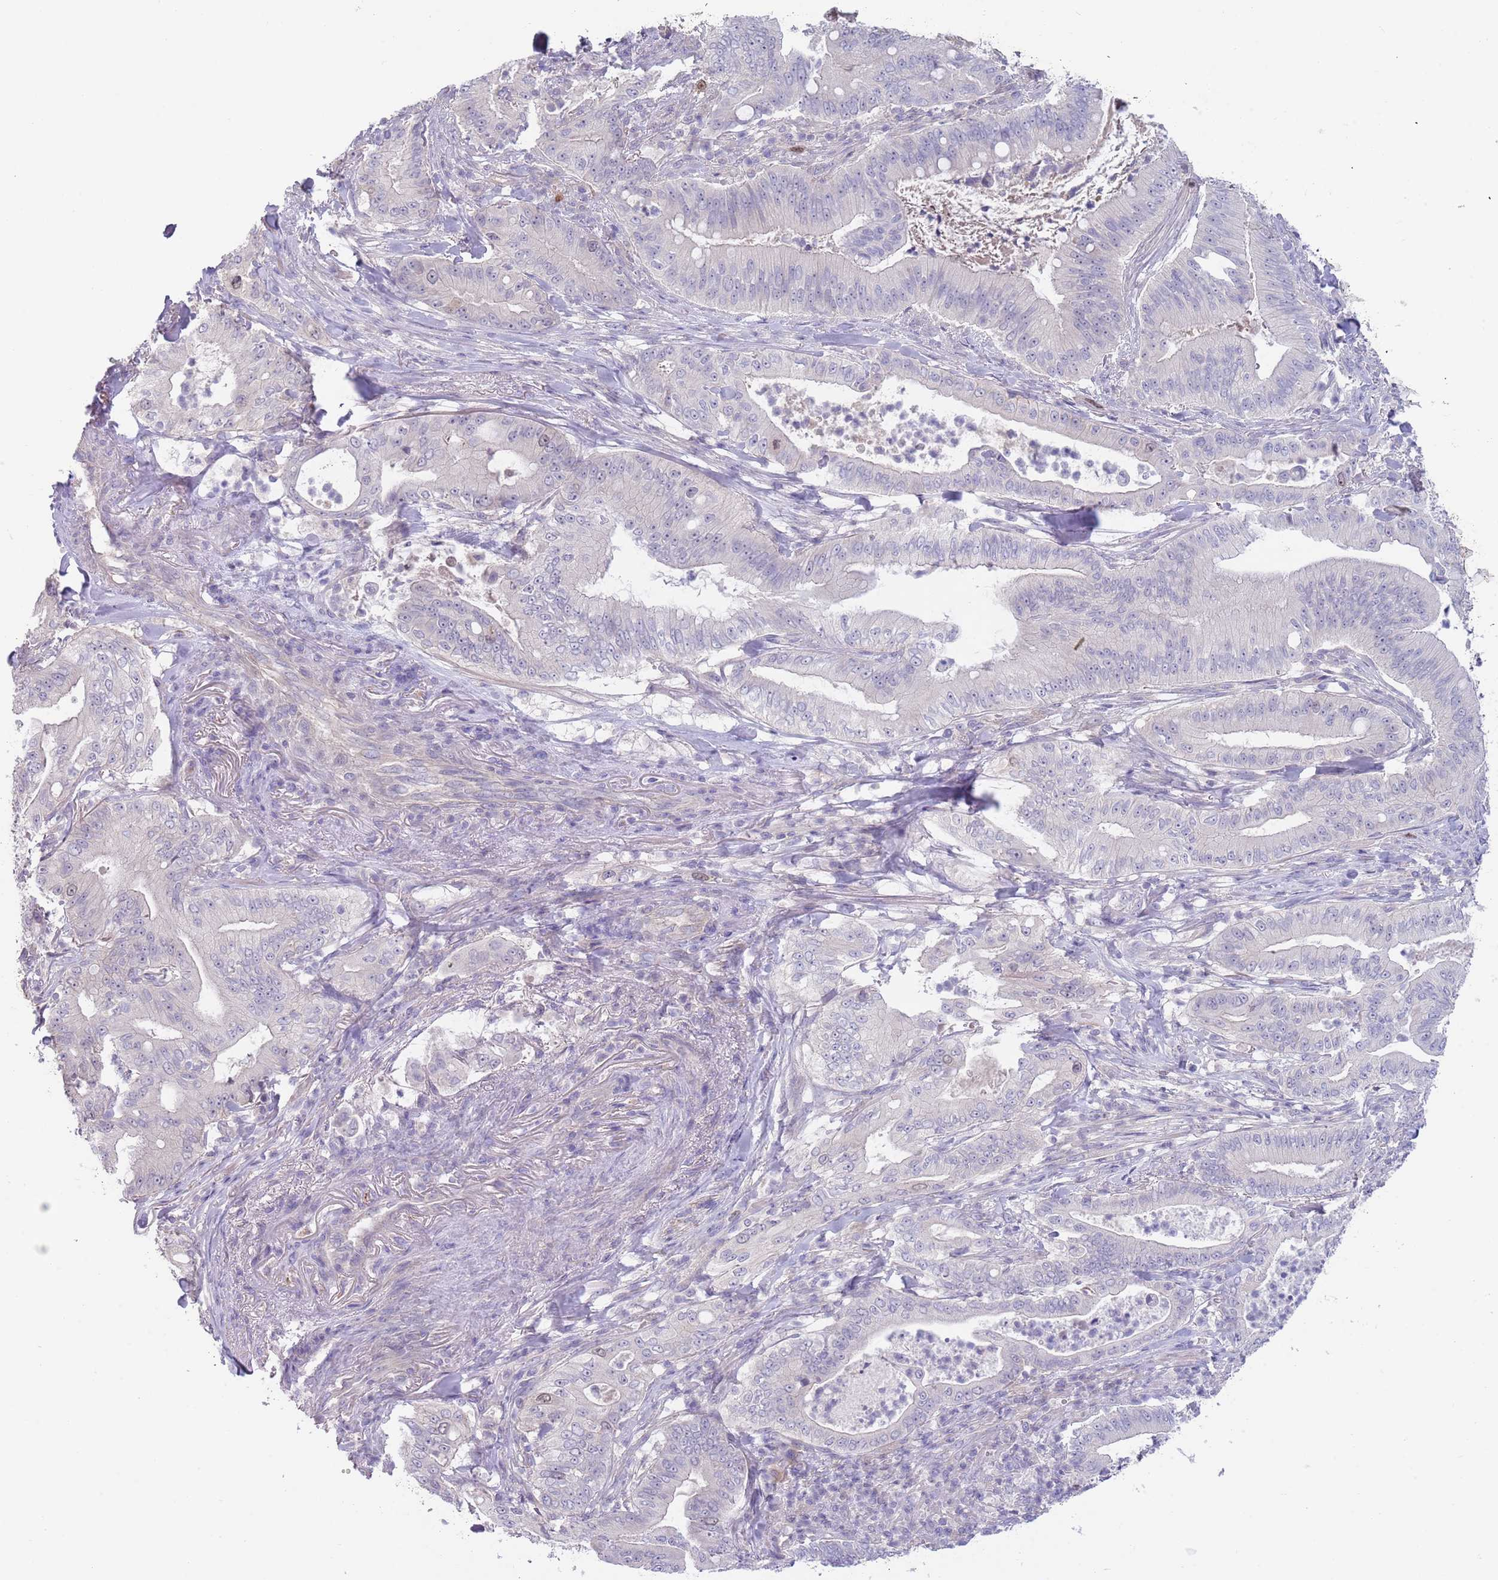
{"staining": {"intensity": "negative", "quantity": "none", "location": "none"}, "tissue": "pancreatic cancer", "cell_type": "Tumor cells", "image_type": "cancer", "snomed": [{"axis": "morphology", "description": "Adenocarcinoma, NOS"}, {"axis": "topography", "description": "Pancreas"}], "caption": "IHC of human adenocarcinoma (pancreatic) shows no positivity in tumor cells. (DAB IHC, high magnification).", "gene": "PIMREG", "patient": {"sex": "male", "age": 71}}